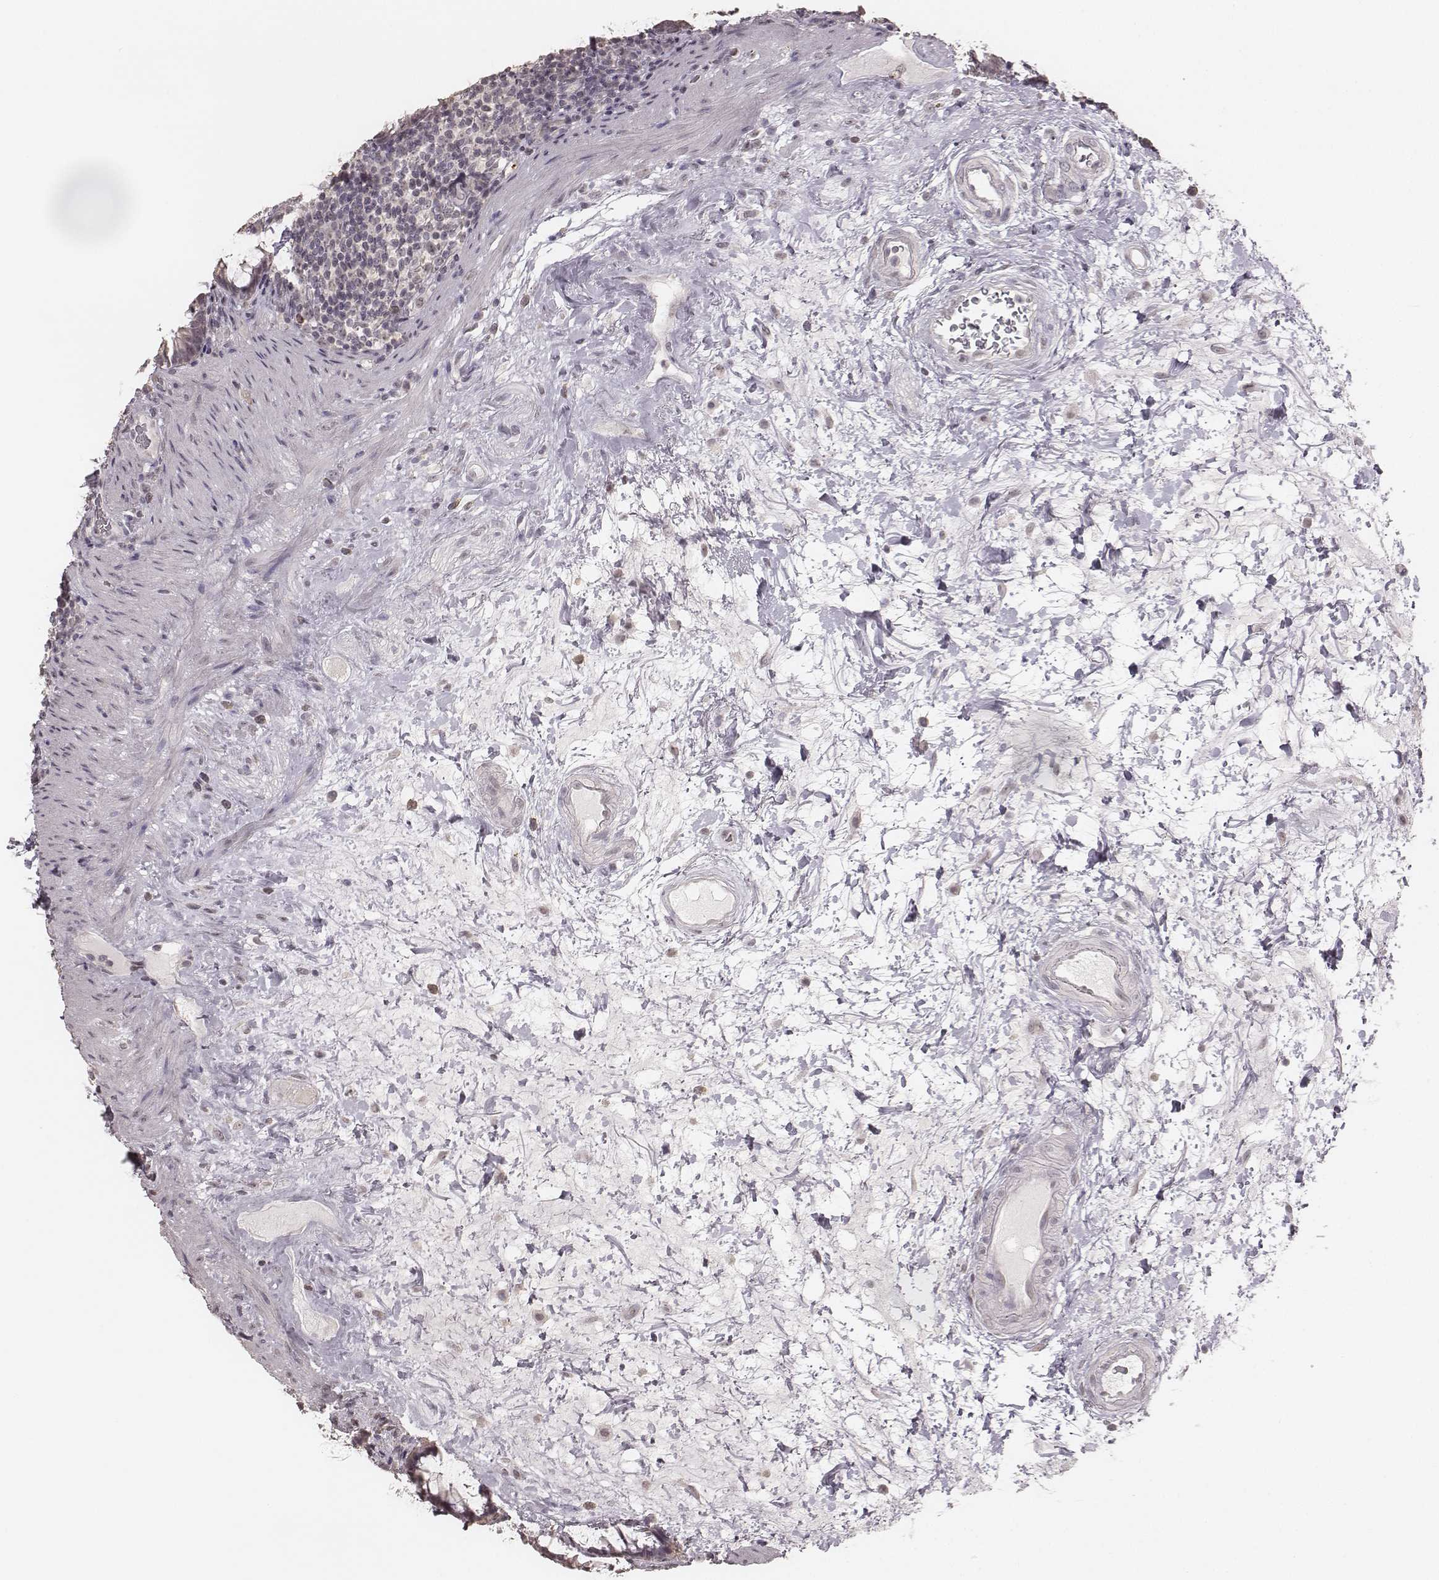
{"staining": {"intensity": "negative", "quantity": "none", "location": "none"}, "tissue": "rectum", "cell_type": "Glandular cells", "image_type": "normal", "snomed": [{"axis": "morphology", "description": "Normal tissue, NOS"}, {"axis": "topography", "description": "Rectum"}], "caption": "Immunohistochemistry (IHC) of unremarkable human rectum exhibits no positivity in glandular cells.", "gene": "LY6K", "patient": {"sex": "male", "age": 72}}